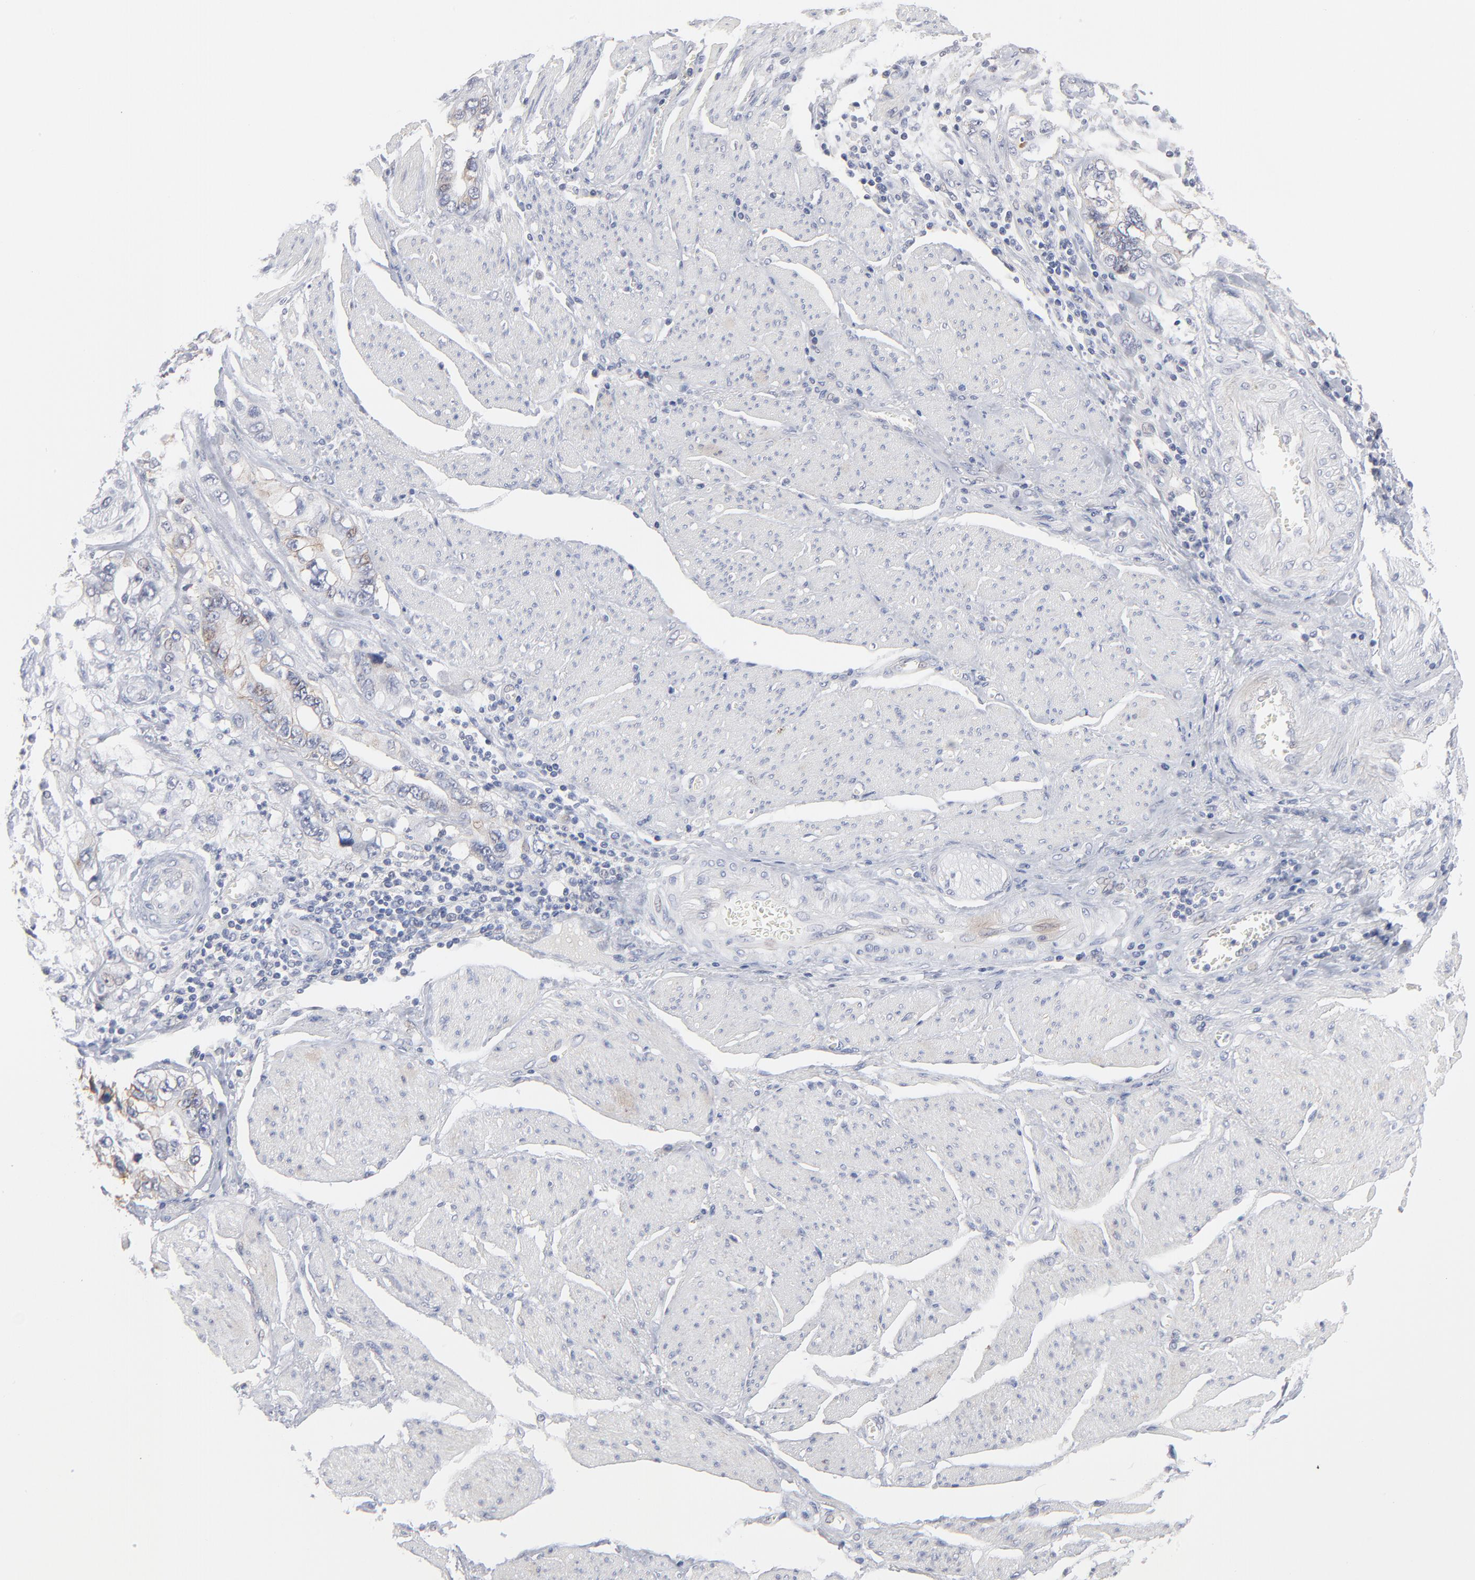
{"staining": {"intensity": "moderate", "quantity": "25%-75%", "location": "cytoplasmic/membranous"}, "tissue": "stomach cancer", "cell_type": "Tumor cells", "image_type": "cancer", "snomed": [{"axis": "morphology", "description": "Adenocarcinoma, NOS"}, {"axis": "topography", "description": "Pancreas"}, {"axis": "topography", "description": "Stomach, upper"}], "caption": "Immunohistochemical staining of stomach adenocarcinoma displays medium levels of moderate cytoplasmic/membranous protein positivity in approximately 25%-75% of tumor cells.", "gene": "SLC16A1", "patient": {"sex": "male", "age": 77}}